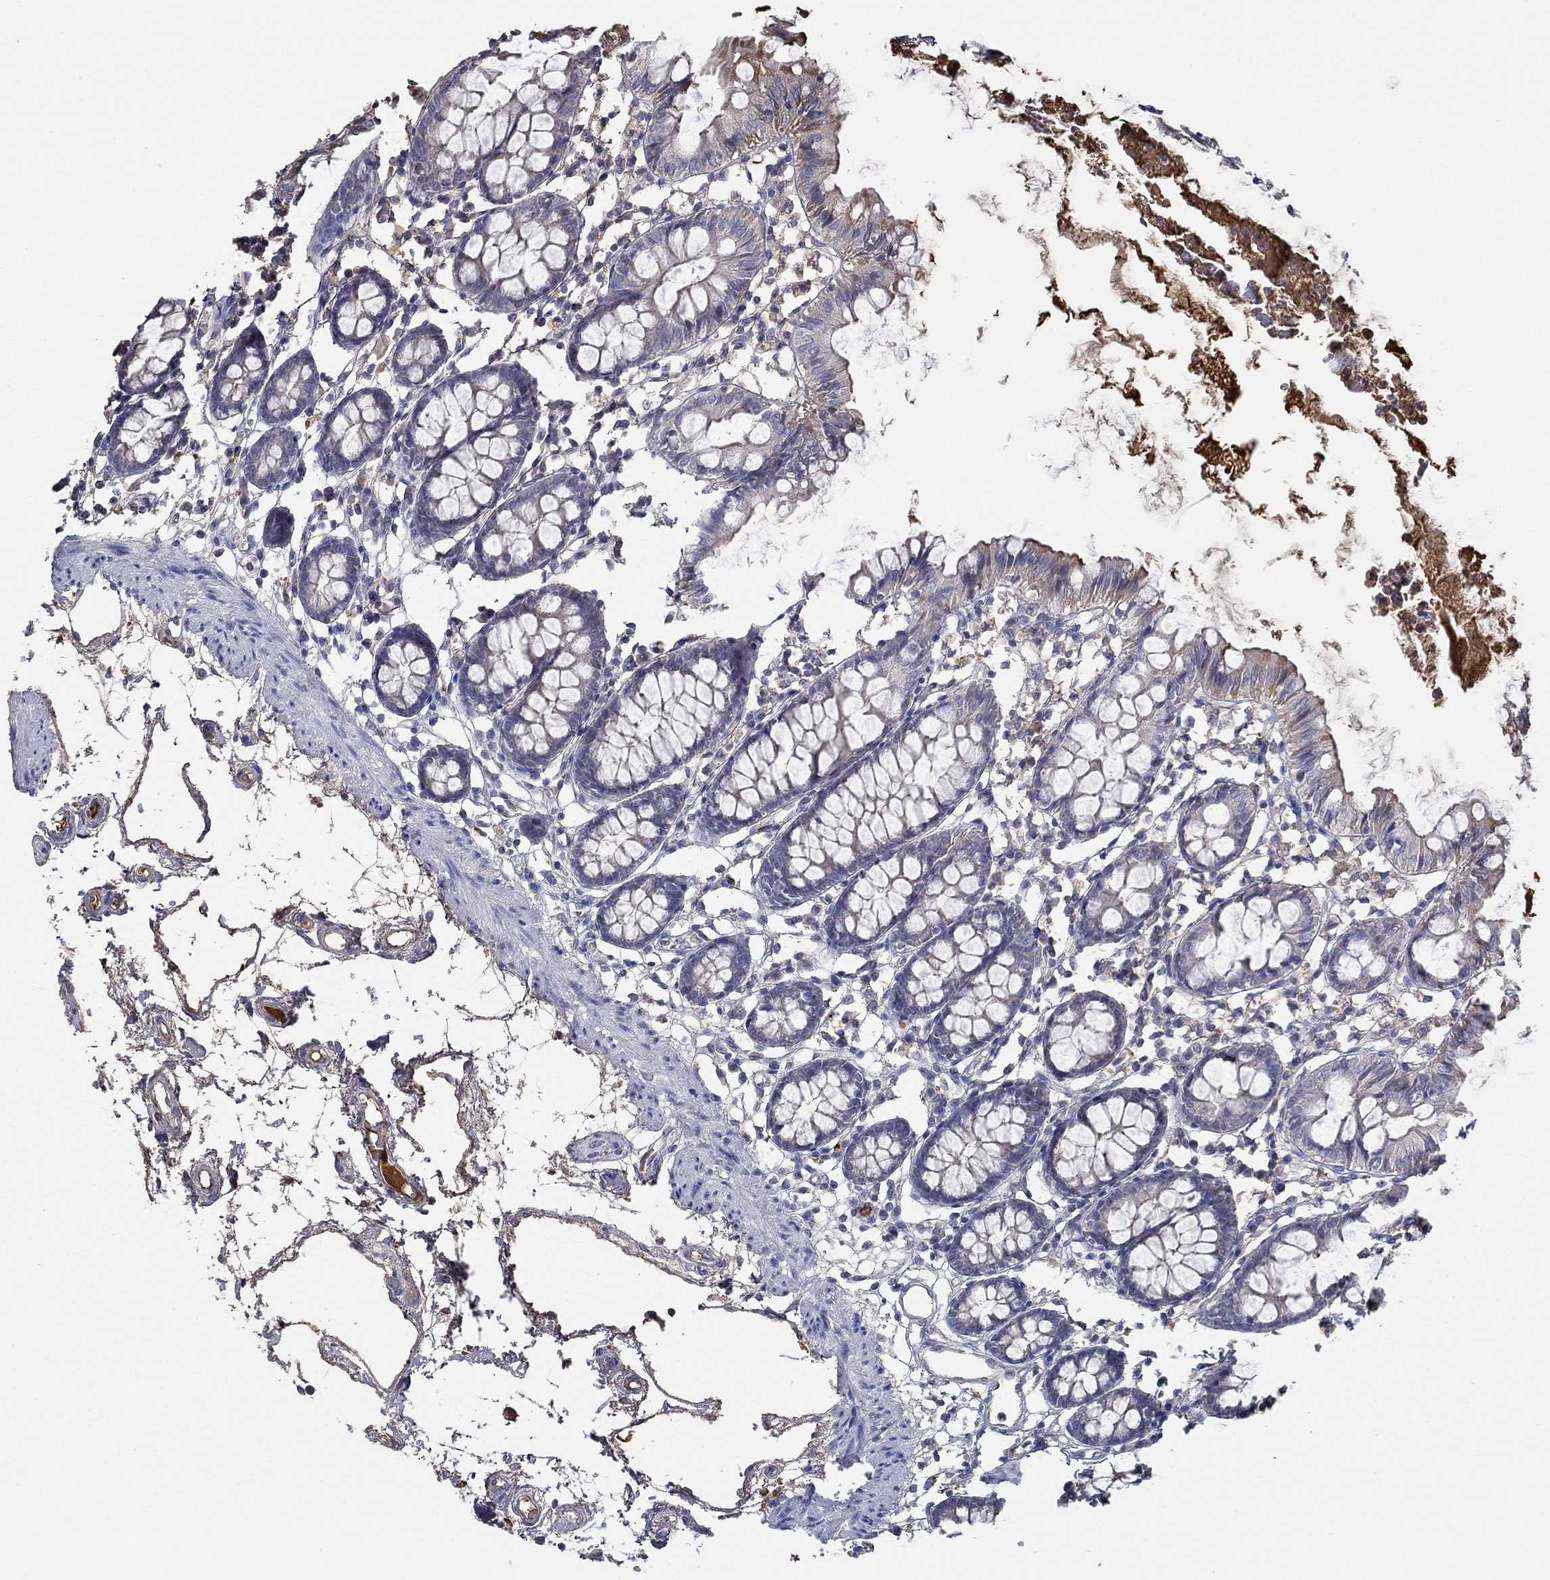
{"staining": {"intensity": "negative", "quantity": "none", "location": "none"}, "tissue": "colon", "cell_type": "Endothelial cells", "image_type": "normal", "snomed": [{"axis": "morphology", "description": "Normal tissue, NOS"}, {"axis": "topography", "description": "Colon"}], "caption": "This photomicrograph is of unremarkable colon stained with IHC to label a protein in brown with the nuclei are counter-stained blue. There is no expression in endothelial cells.", "gene": "IL10", "patient": {"sex": "female", "age": 84}}